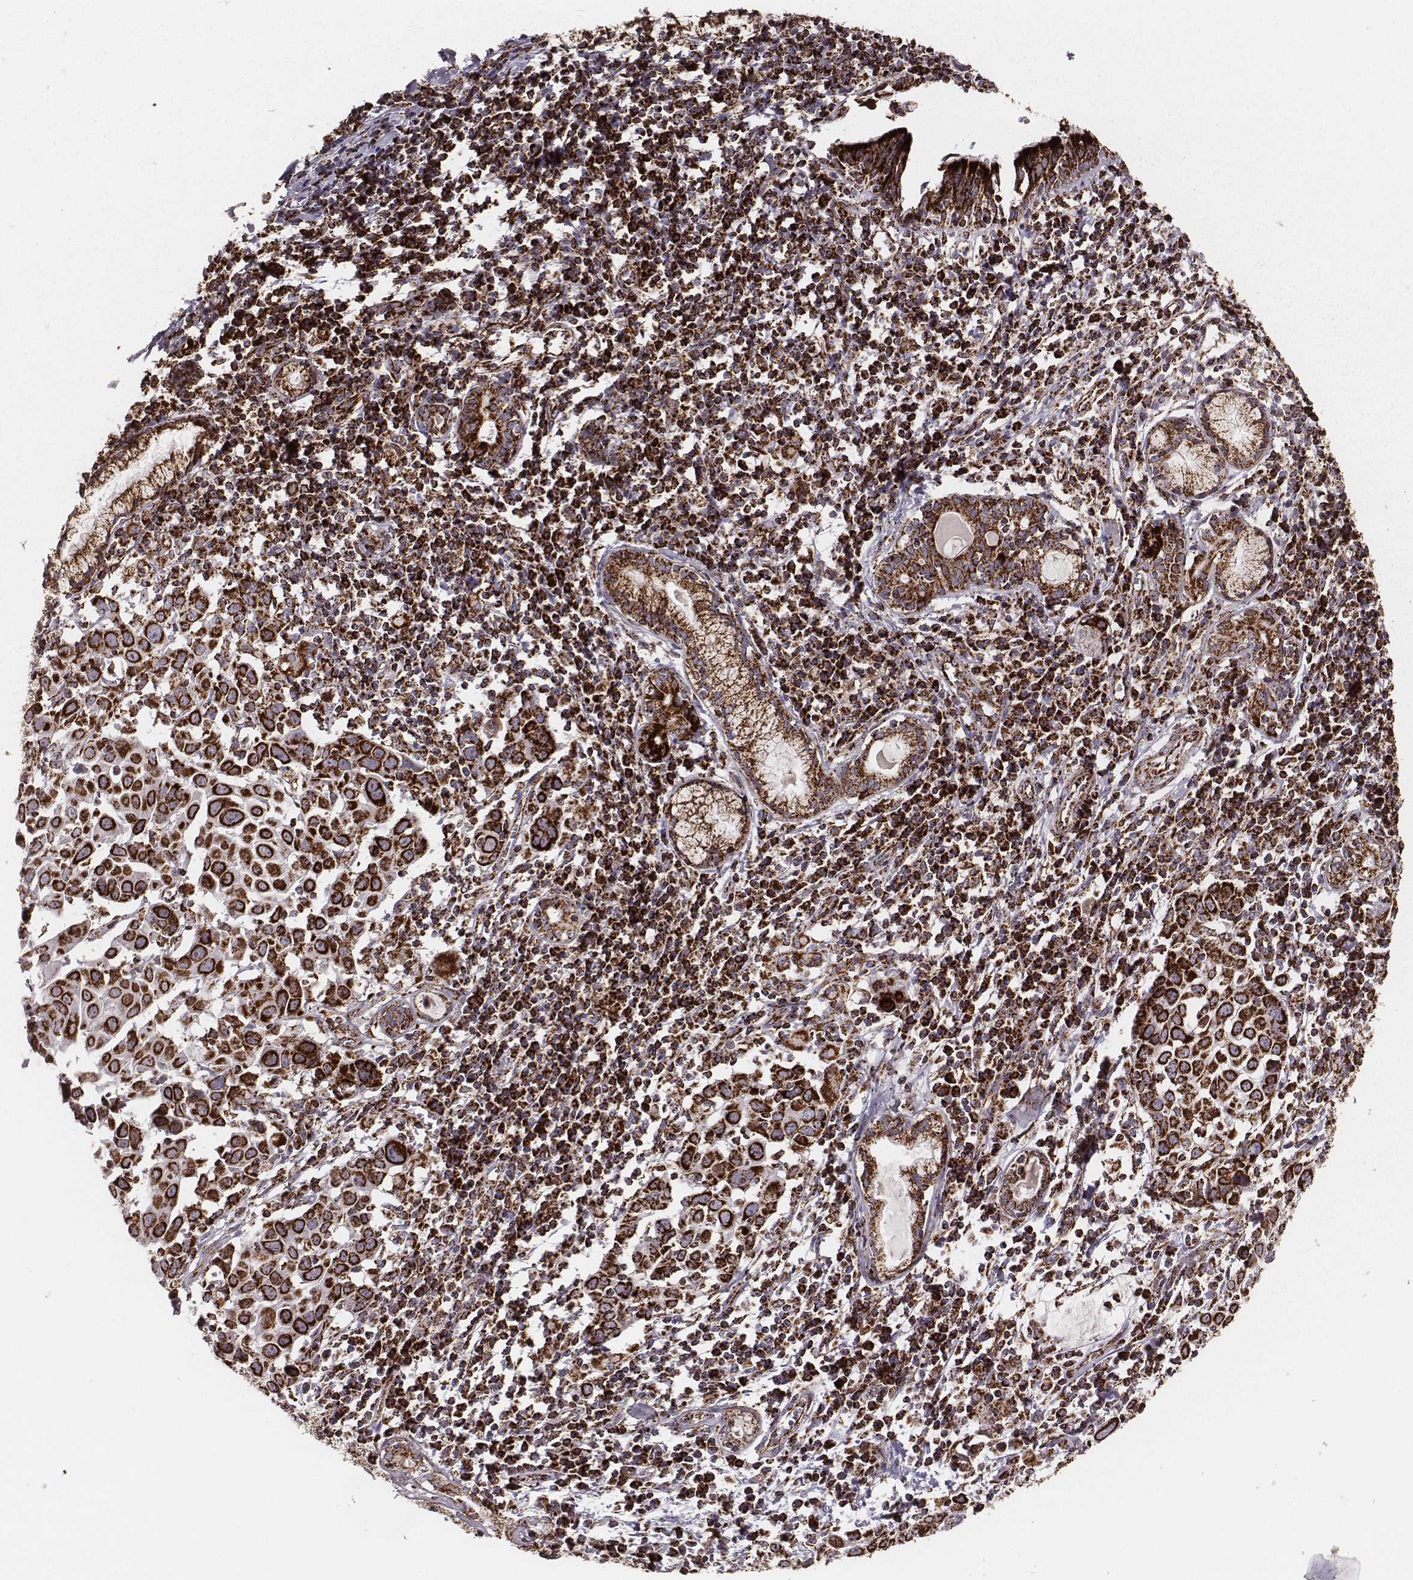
{"staining": {"intensity": "strong", "quantity": ">75%", "location": "cytoplasmic/membranous"}, "tissue": "lung cancer", "cell_type": "Tumor cells", "image_type": "cancer", "snomed": [{"axis": "morphology", "description": "Squamous cell carcinoma, NOS"}, {"axis": "topography", "description": "Lung"}], "caption": "Protein expression analysis of human lung squamous cell carcinoma reveals strong cytoplasmic/membranous staining in approximately >75% of tumor cells. (DAB IHC, brown staining for protein, blue staining for nuclei).", "gene": "TUFM", "patient": {"sex": "male", "age": 57}}